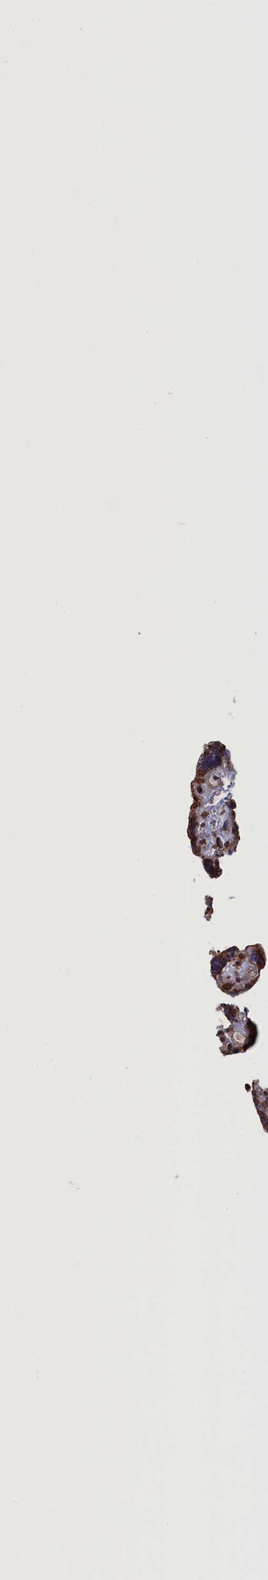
{"staining": {"intensity": "moderate", "quantity": ">75%", "location": "cytoplasmic/membranous"}, "tissue": "placenta", "cell_type": "Decidual cells", "image_type": "normal", "snomed": [{"axis": "morphology", "description": "Normal tissue, NOS"}, {"axis": "topography", "description": "Placenta"}], "caption": "Protein staining by immunohistochemistry reveals moderate cytoplasmic/membranous staining in approximately >75% of decidual cells in benign placenta.", "gene": "SMG9", "patient": {"sex": "female", "age": 30}}